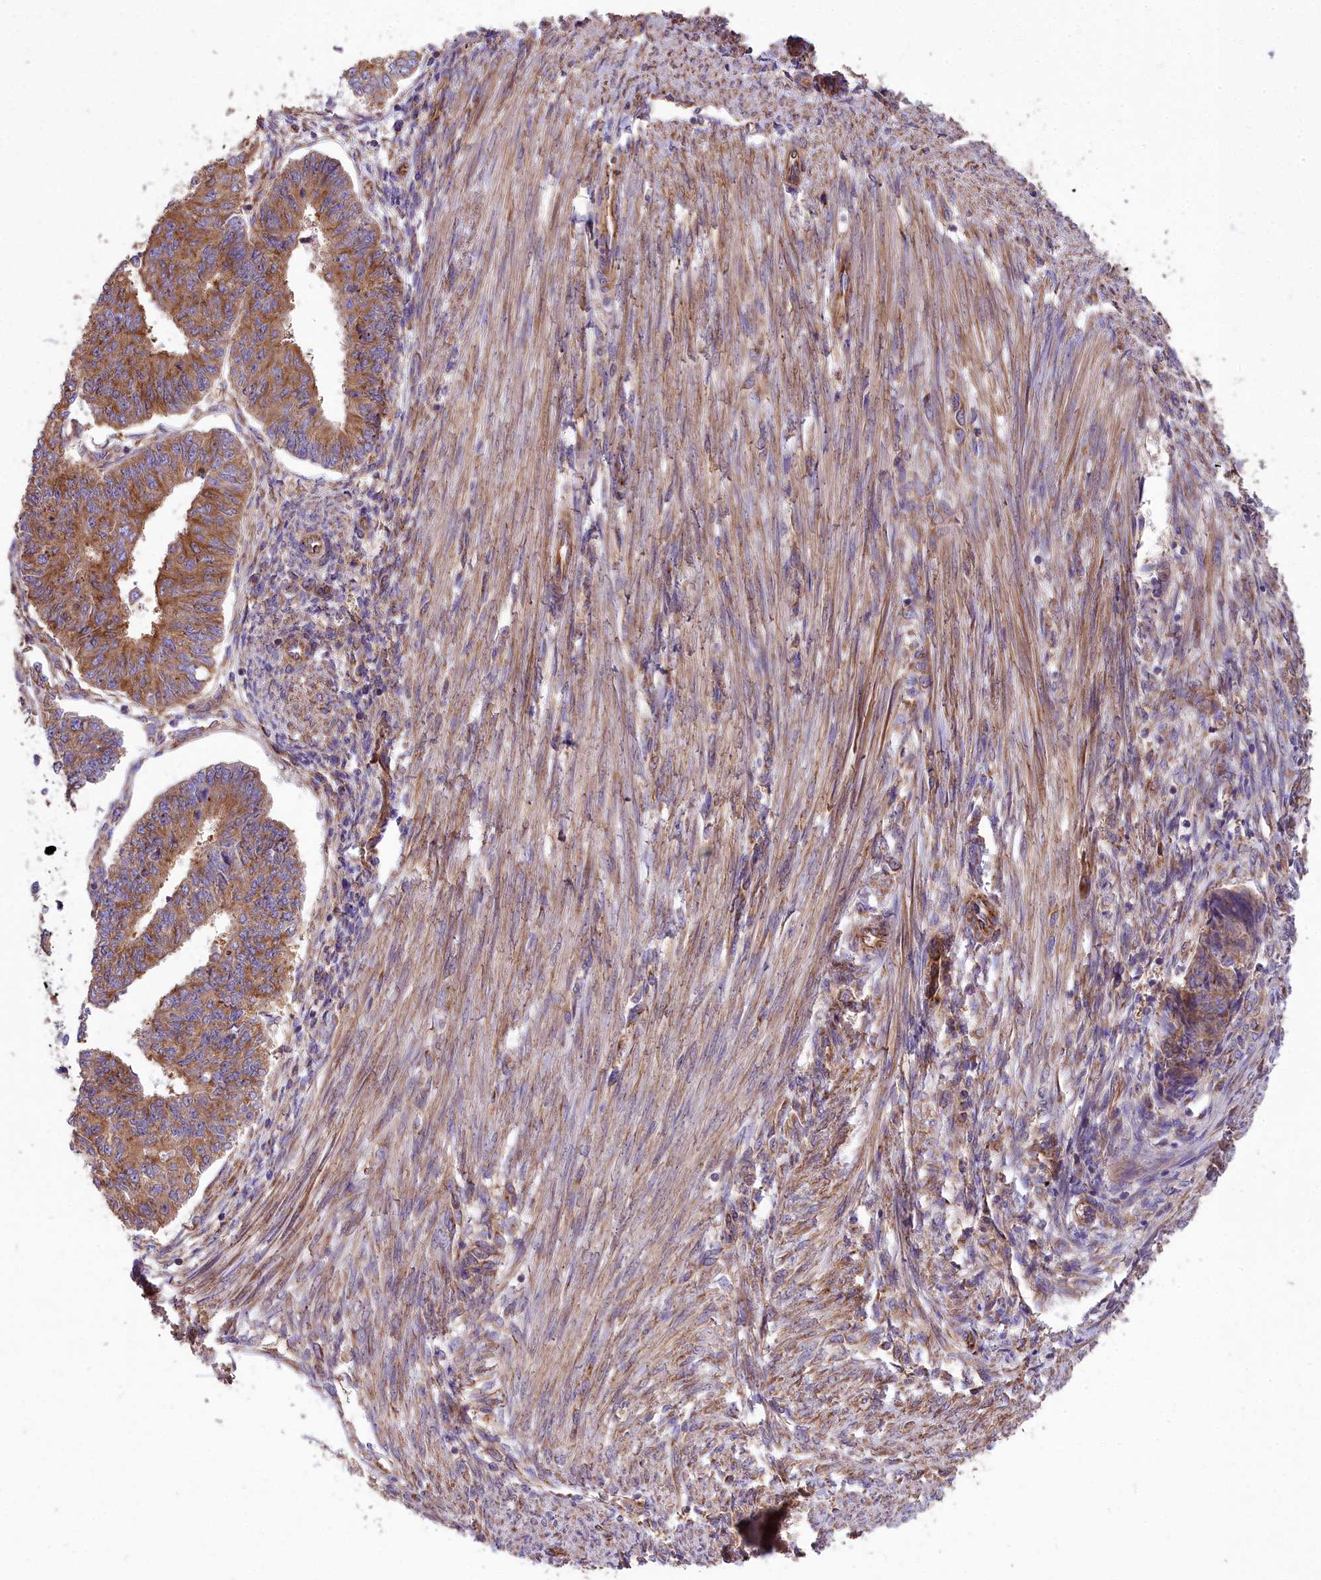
{"staining": {"intensity": "moderate", "quantity": ">75%", "location": "cytoplasmic/membranous"}, "tissue": "endometrial cancer", "cell_type": "Tumor cells", "image_type": "cancer", "snomed": [{"axis": "morphology", "description": "Adenocarcinoma, NOS"}, {"axis": "topography", "description": "Endometrium"}], "caption": "Endometrial cancer stained for a protein (brown) reveals moderate cytoplasmic/membranous positive positivity in about >75% of tumor cells.", "gene": "DCTN3", "patient": {"sex": "female", "age": 32}}